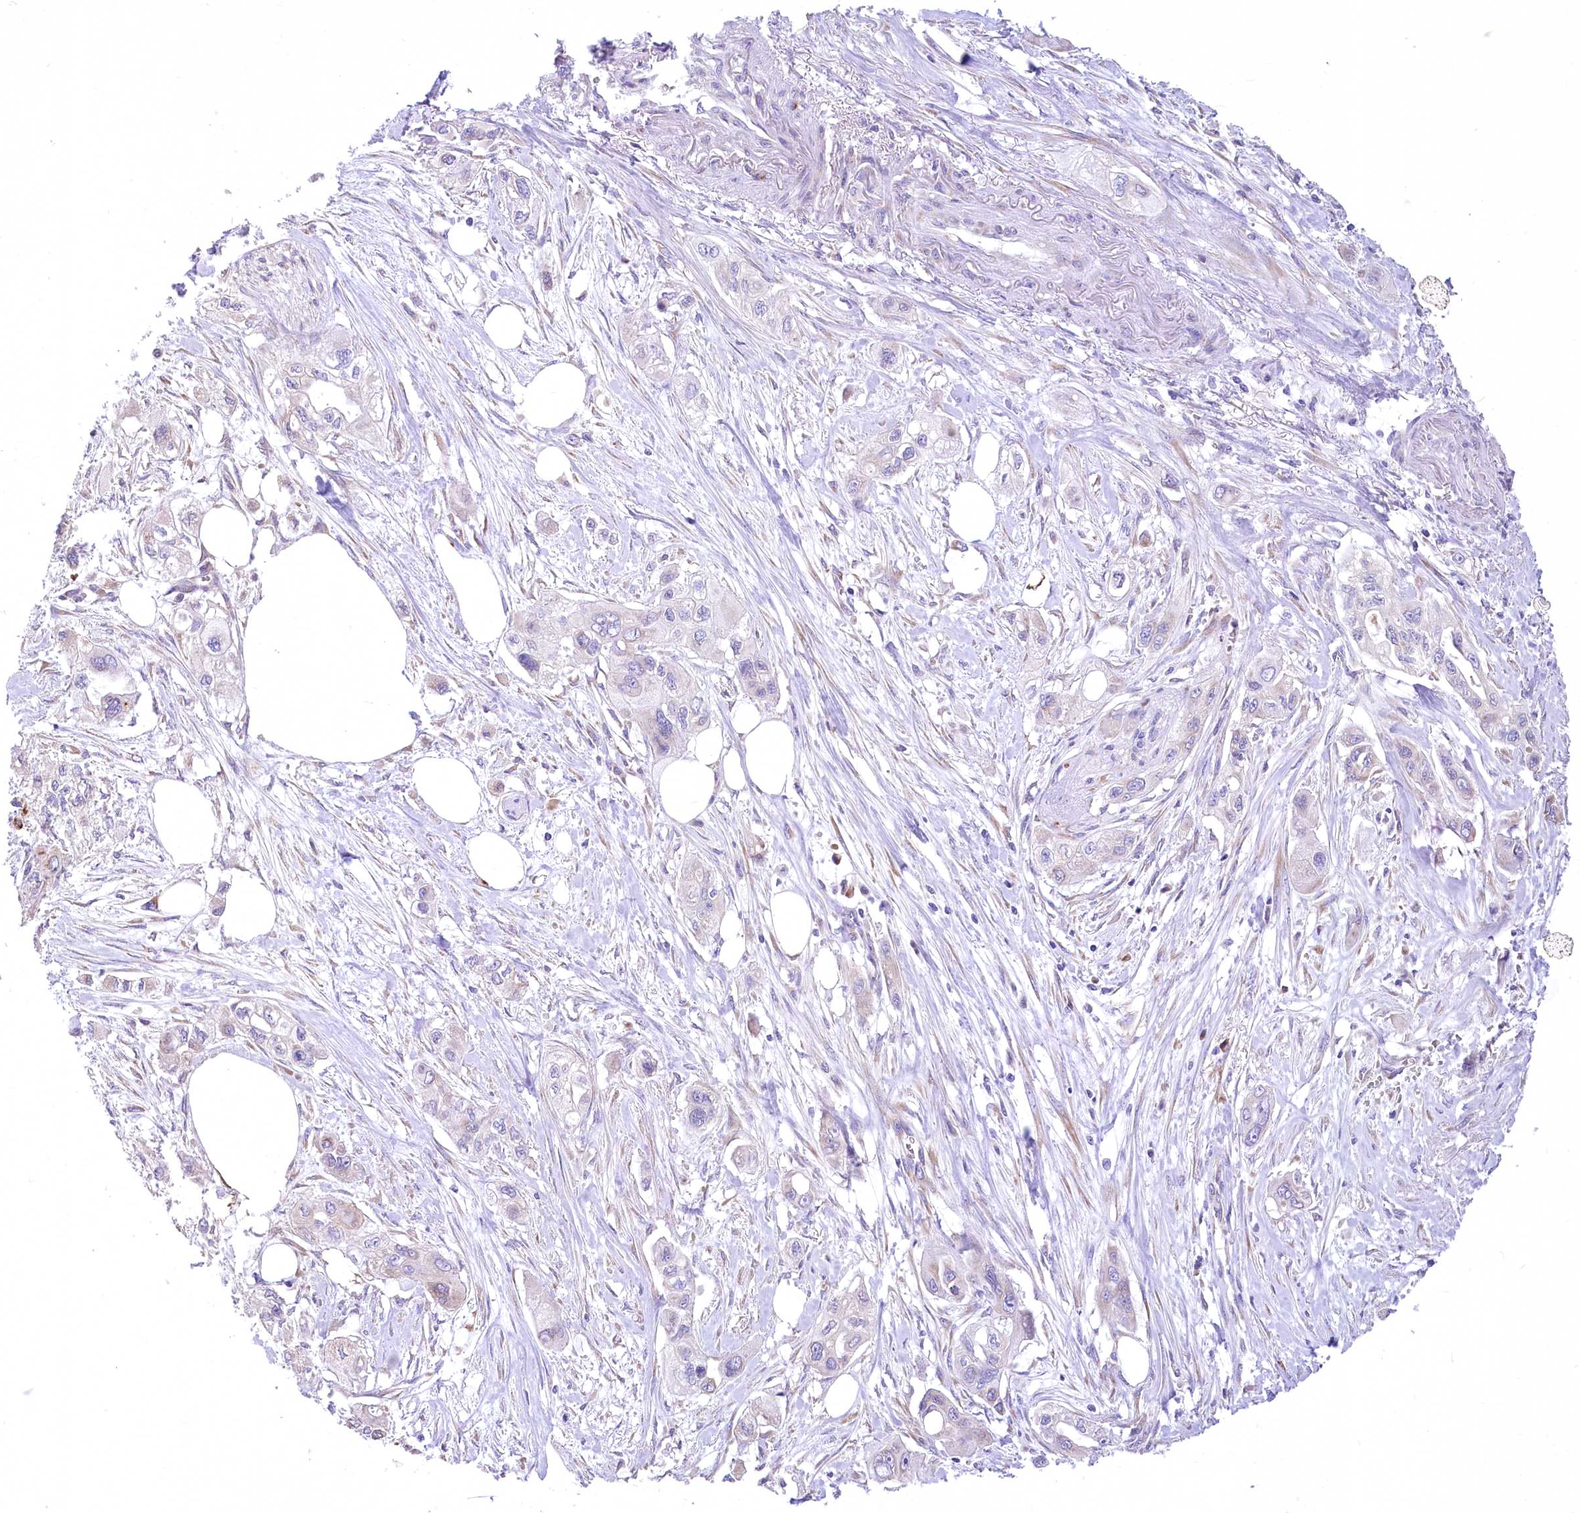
{"staining": {"intensity": "weak", "quantity": "<25%", "location": "cytoplasmic/membranous"}, "tissue": "pancreatic cancer", "cell_type": "Tumor cells", "image_type": "cancer", "snomed": [{"axis": "morphology", "description": "Adenocarcinoma, NOS"}, {"axis": "topography", "description": "Pancreas"}], "caption": "IHC photomicrograph of neoplastic tissue: human pancreatic cancer (adenocarcinoma) stained with DAB displays no significant protein staining in tumor cells.", "gene": "STT3B", "patient": {"sex": "male", "age": 75}}